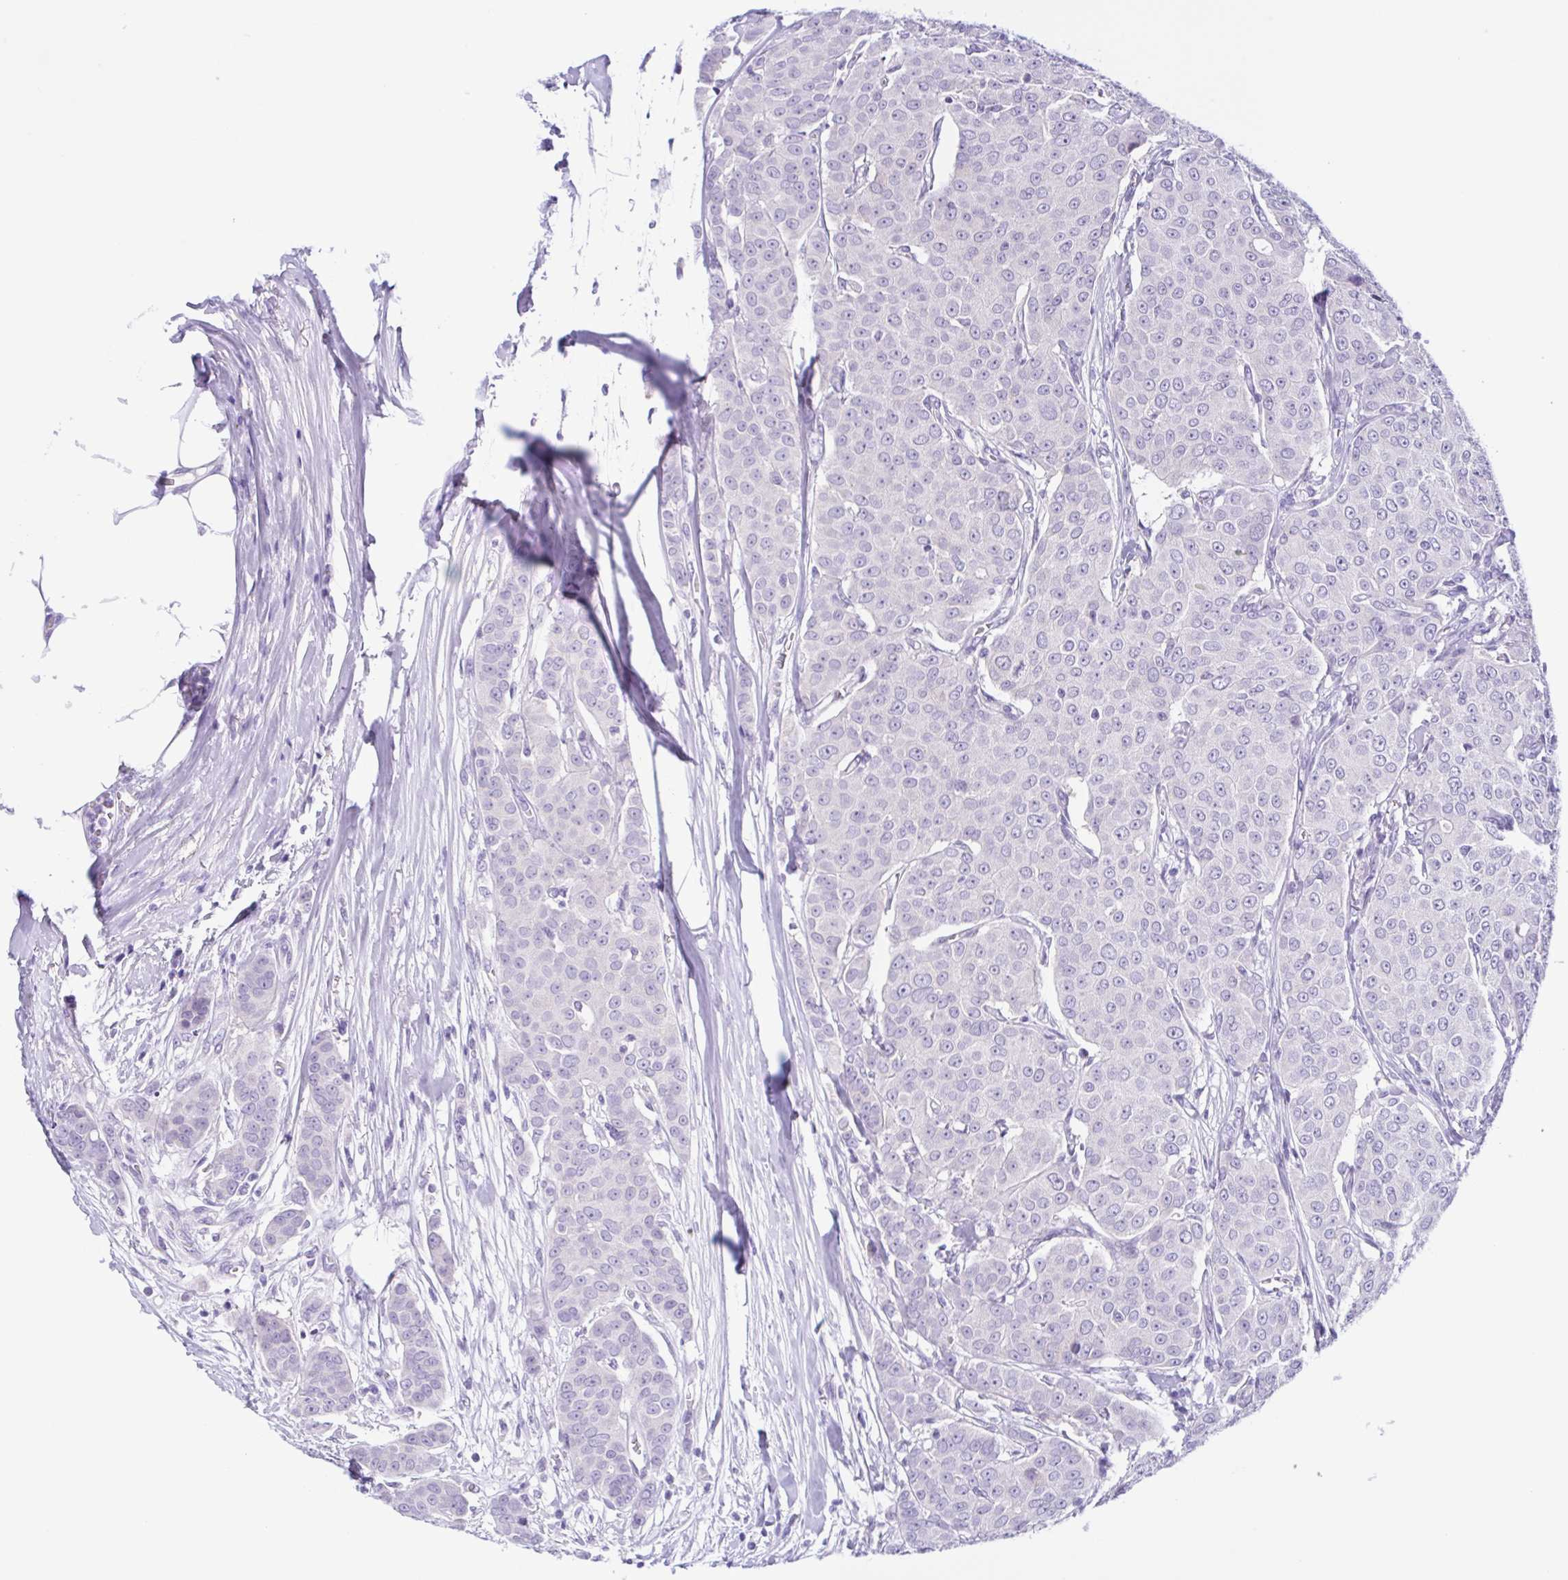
{"staining": {"intensity": "negative", "quantity": "none", "location": "none"}, "tissue": "breast cancer", "cell_type": "Tumor cells", "image_type": "cancer", "snomed": [{"axis": "morphology", "description": "Duct carcinoma"}, {"axis": "topography", "description": "Breast"}], "caption": "Tumor cells show no significant protein expression in breast intraductal carcinoma.", "gene": "INAFM1", "patient": {"sex": "female", "age": 91}}